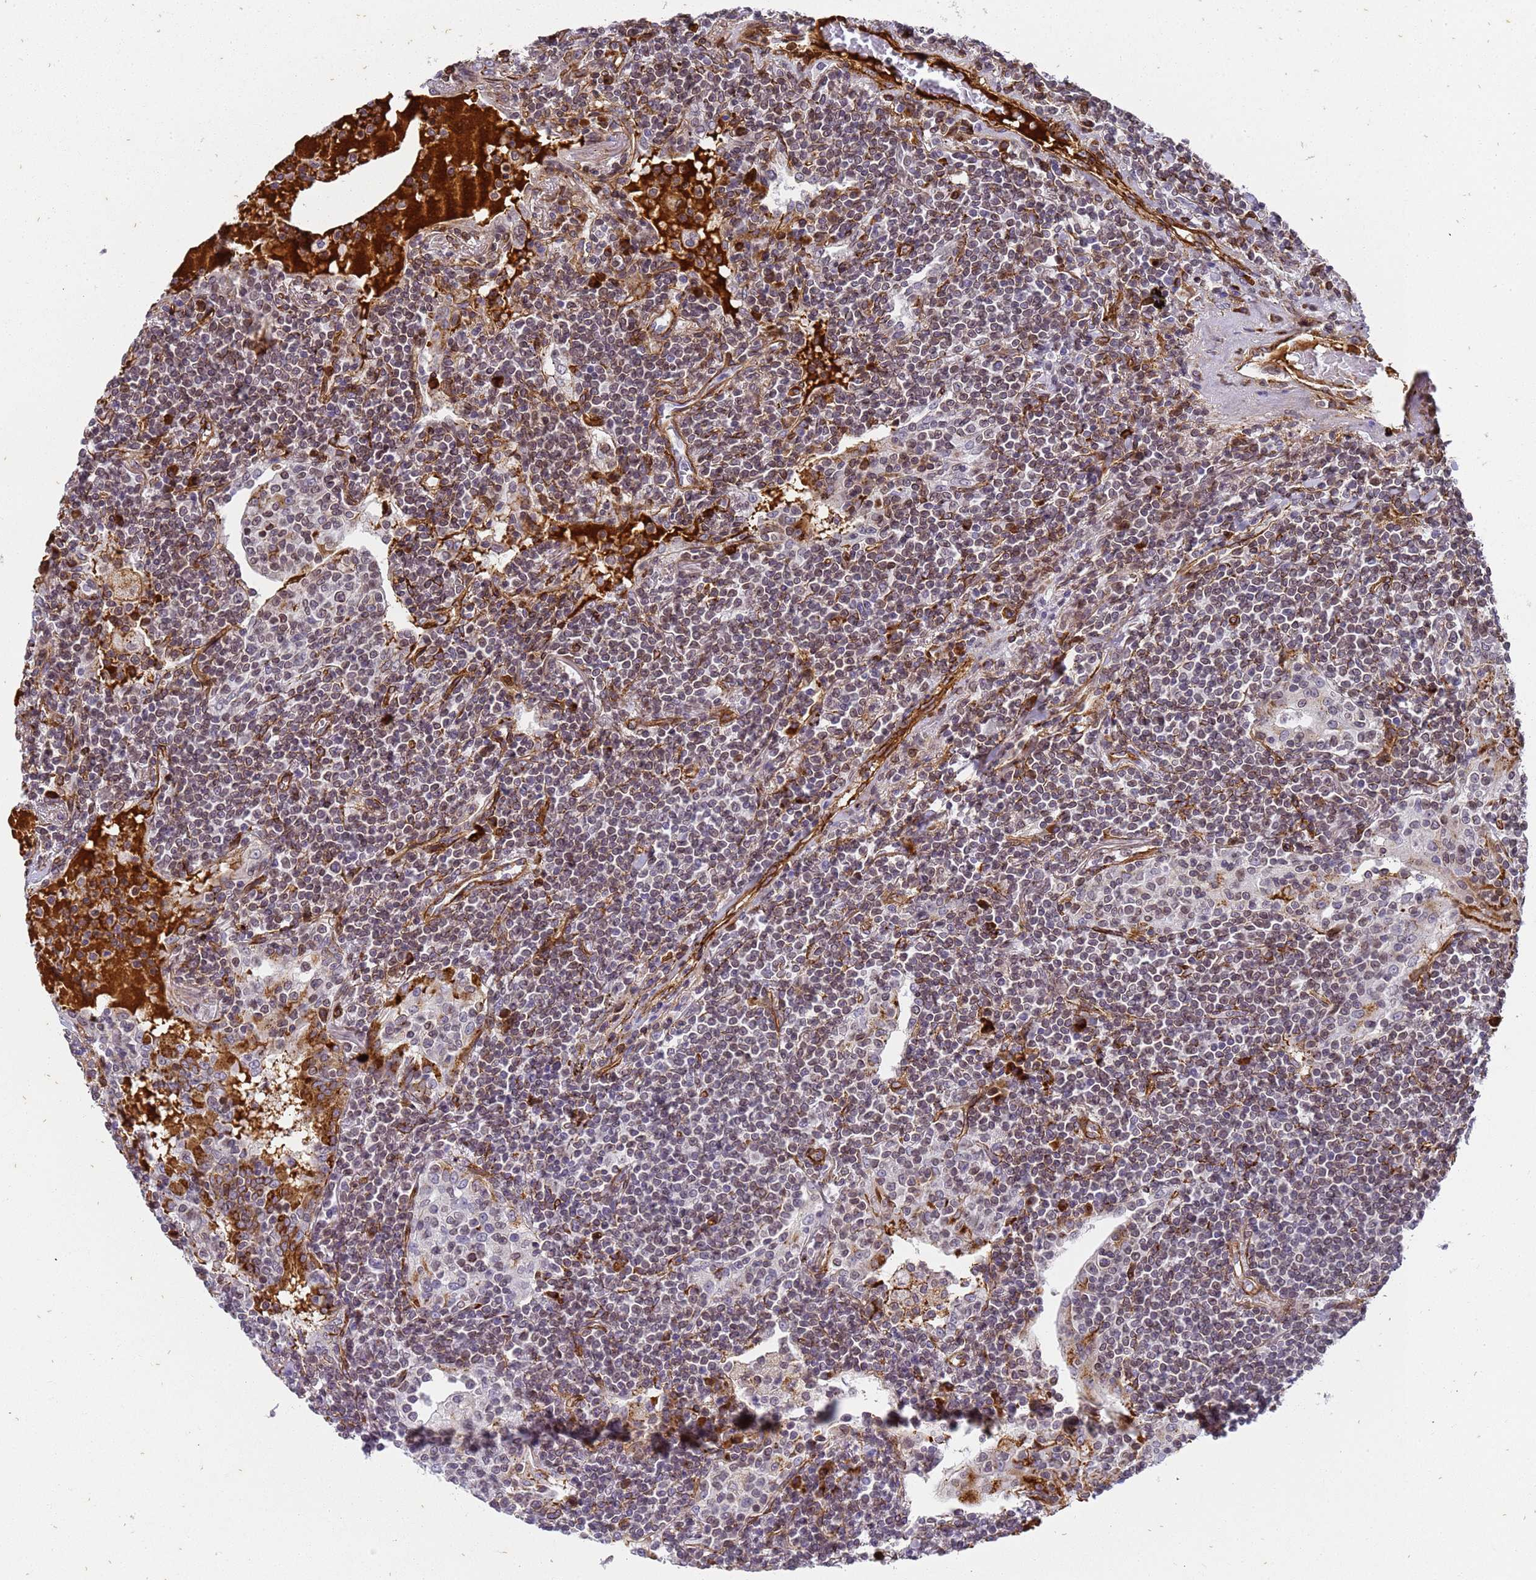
{"staining": {"intensity": "weak", "quantity": "<25%", "location": "cytoplasmic/membranous,nuclear"}, "tissue": "lymphoma", "cell_type": "Tumor cells", "image_type": "cancer", "snomed": [{"axis": "morphology", "description": "Malignant lymphoma, non-Hodgkin's type, Low grade"}, {"axis": "topography", "description": "Lung"}], "caption": "Immunohistochemistry histopathology image of neoplastic tissue: human malignant lymphoma, non-Hodgkin's type (low-grade) stained with DAB shows no significant protein expression in tumor cells.", "gene": "IGFBP7", "patient": {"sex": "female", "age": 71}}